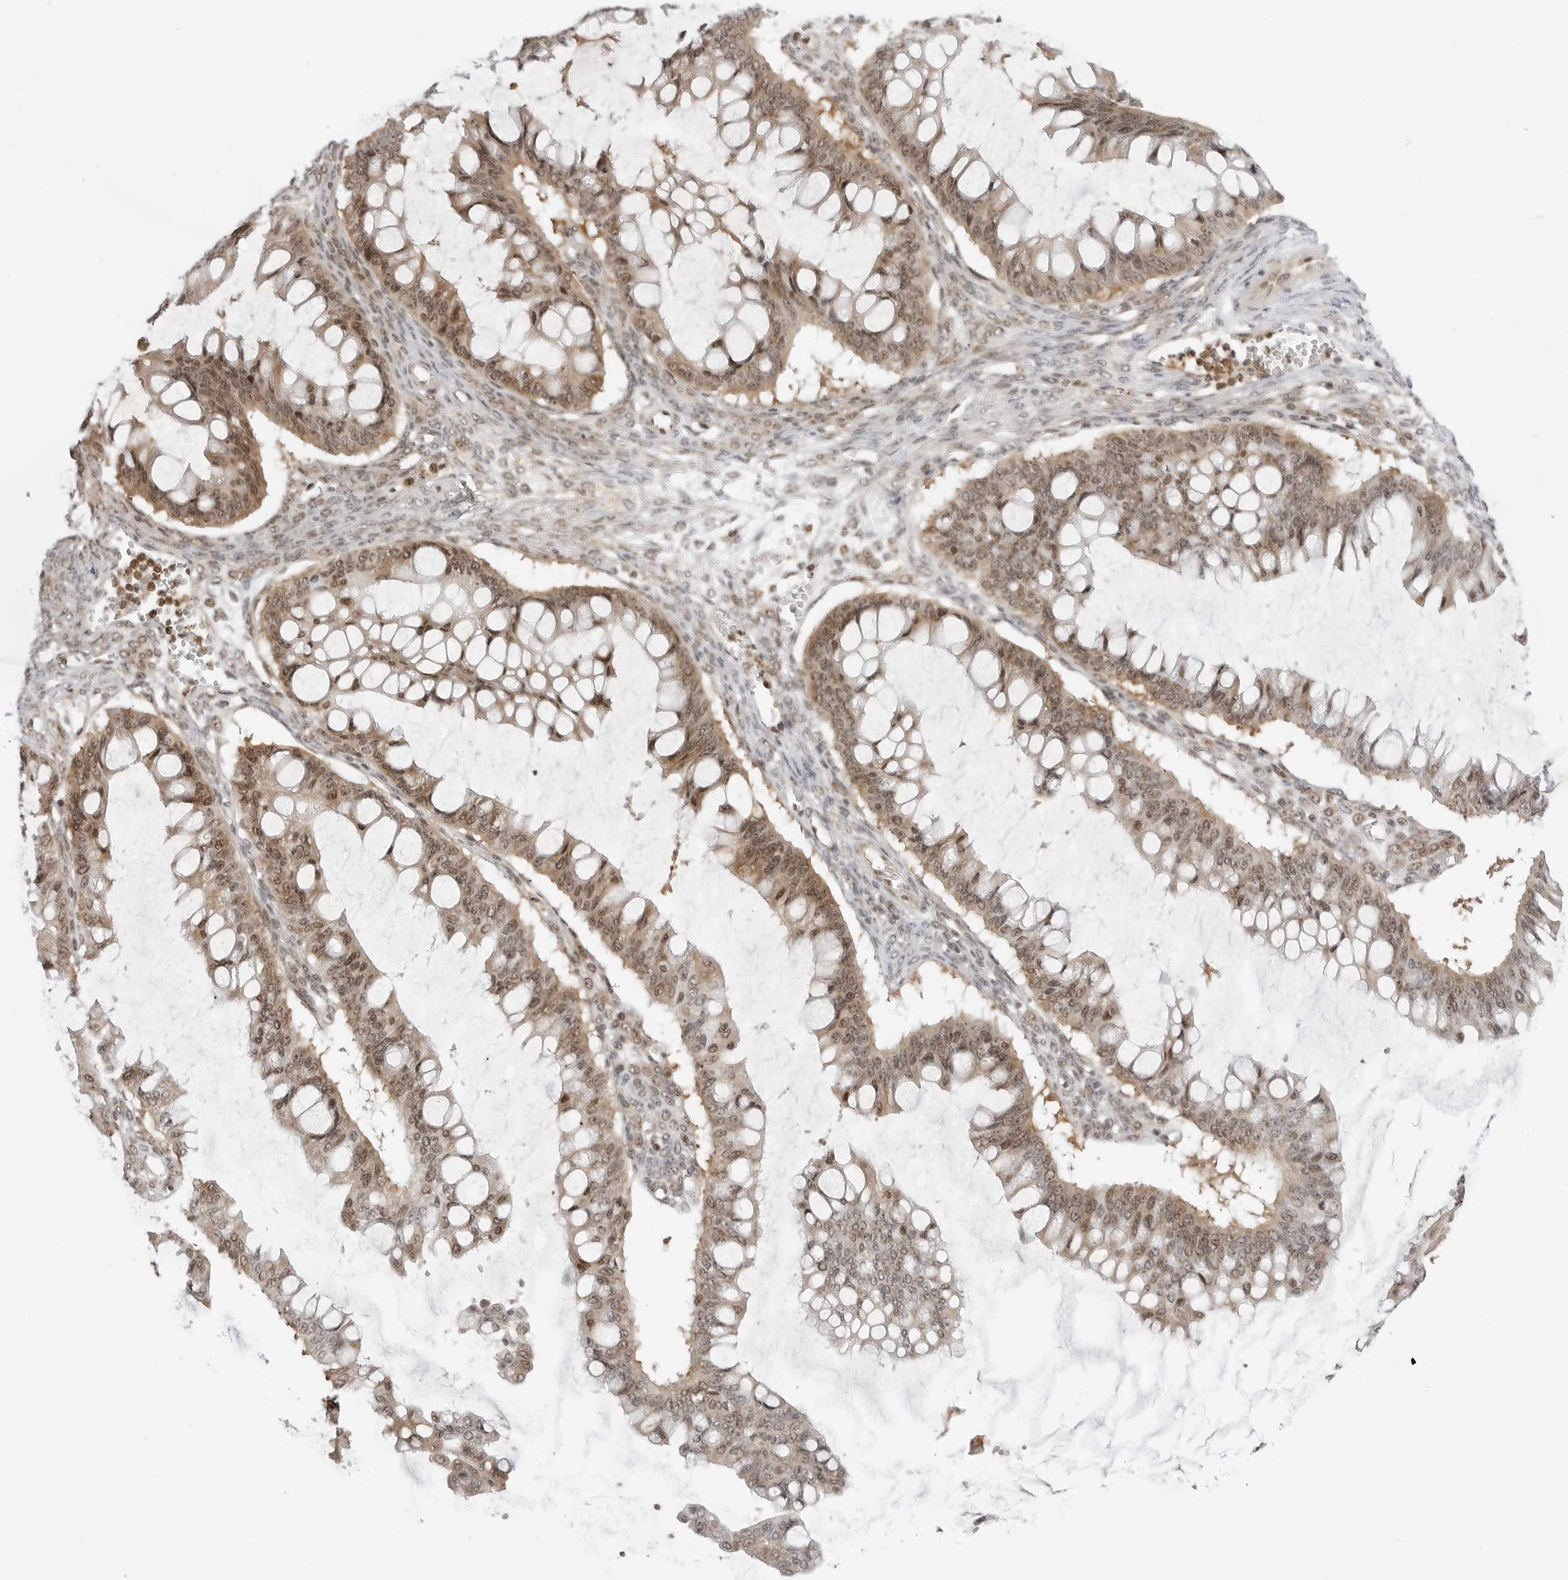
{"staining": {"intensity": "moderate", "quantity": ">75%", "location": "cytoplasmic/membranous,nuclear"}, "tissue": "ovarian cancer", "cell_type": "Tumor cells", "image_type": "cancer", "snomed": [{"axis": "morphology", "description": "Cystadenocarcinoma, mucinous, NOS"}, {"axis": "topography", "description": "Ovary"}], "caption": "A micrograph of human mucinous cystadenocarcinoma (ovarian) stained for a protein reveals moderate cytoplasmic/membranous and nuclear brown staining in tumor cells. (IHC, brightfield microscopy, high magnification).", "gene": "C8orf33", "patient": {"sex": "female", "age": 73}}